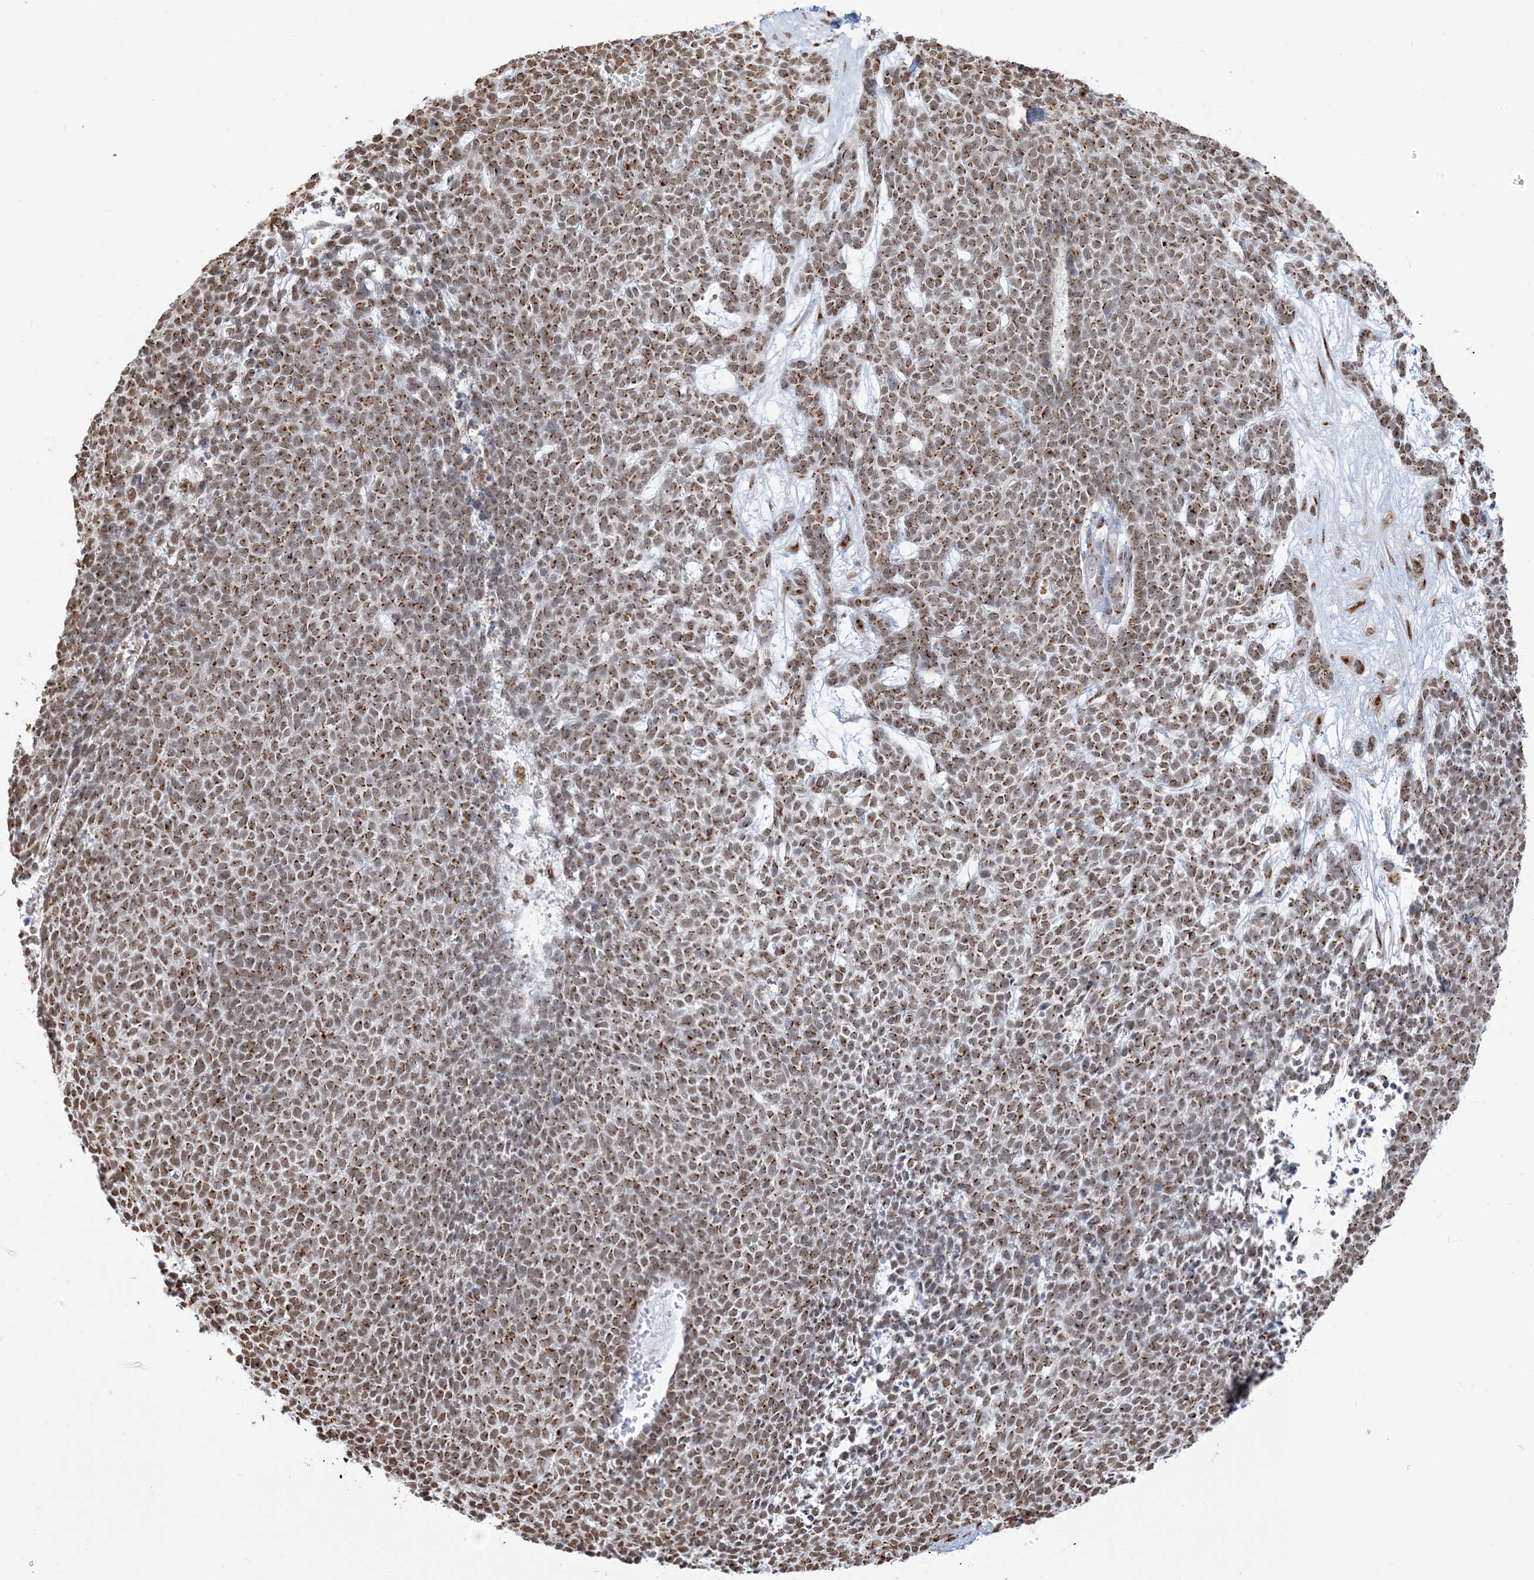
{"staining": {"intensity": "moderate", "quantity": ">75%", "location": "cytoplasmic/membranous,nuclear"}, "tissue": "skin cancer", "cell_type": "Tumor cells", "image_type": "cancer", "snomed": [{"axis": "morphology", "description": "Basal cell carcinoma"}, {"axis": "topography", "description": "Skin"}], "caption": "Immunohistochemical staining of skin cancer reveals medium levels of moderate cytoplasmic/membranous and nuclear protein expression in about >75% of tumor cells.", "gene": "GPR107", "patient": {"sex": "female", "age": 84}}